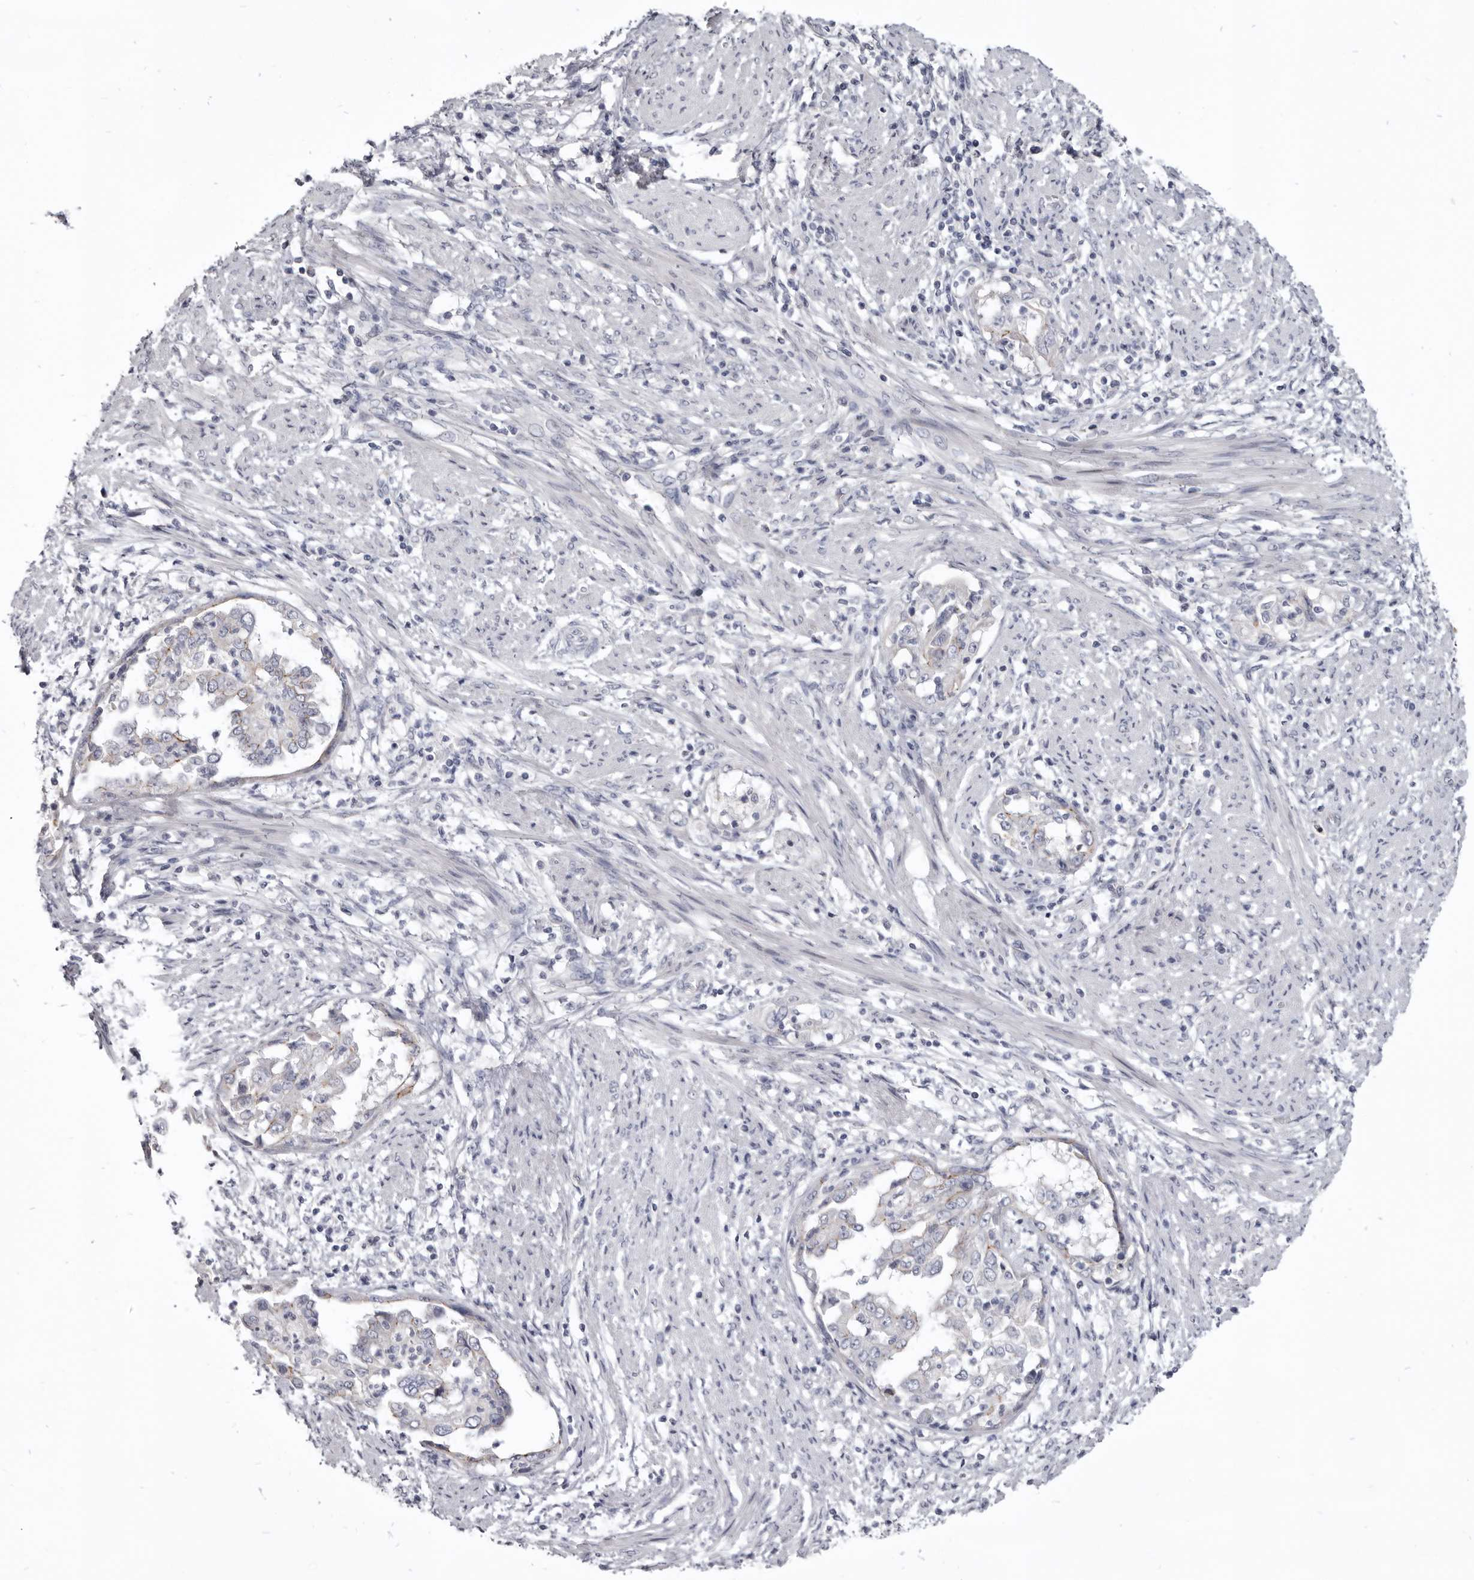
{"staining": {"intensity": "strong", "quantity": "25%-75%", "location": "cytoplasmic/membranous"}, "tissue": "endometrial cancer", "cell_type": "Tumor cells", "image_type": "cancer", "snomed": [{"axis": "morphology", "description": "Adenocarcinoma, NOS"}, {"axis": "topography", "description": "Endometrium"}], "caption": "A histopathology image showing strong cytoplasmic/membranous expression in about 25%-75% of tumor cells in endometrial cancer, as visualized by brown immunohistochemical staining.", "gene": "CGN", "patient": {"sex": "female", "age": 85}}